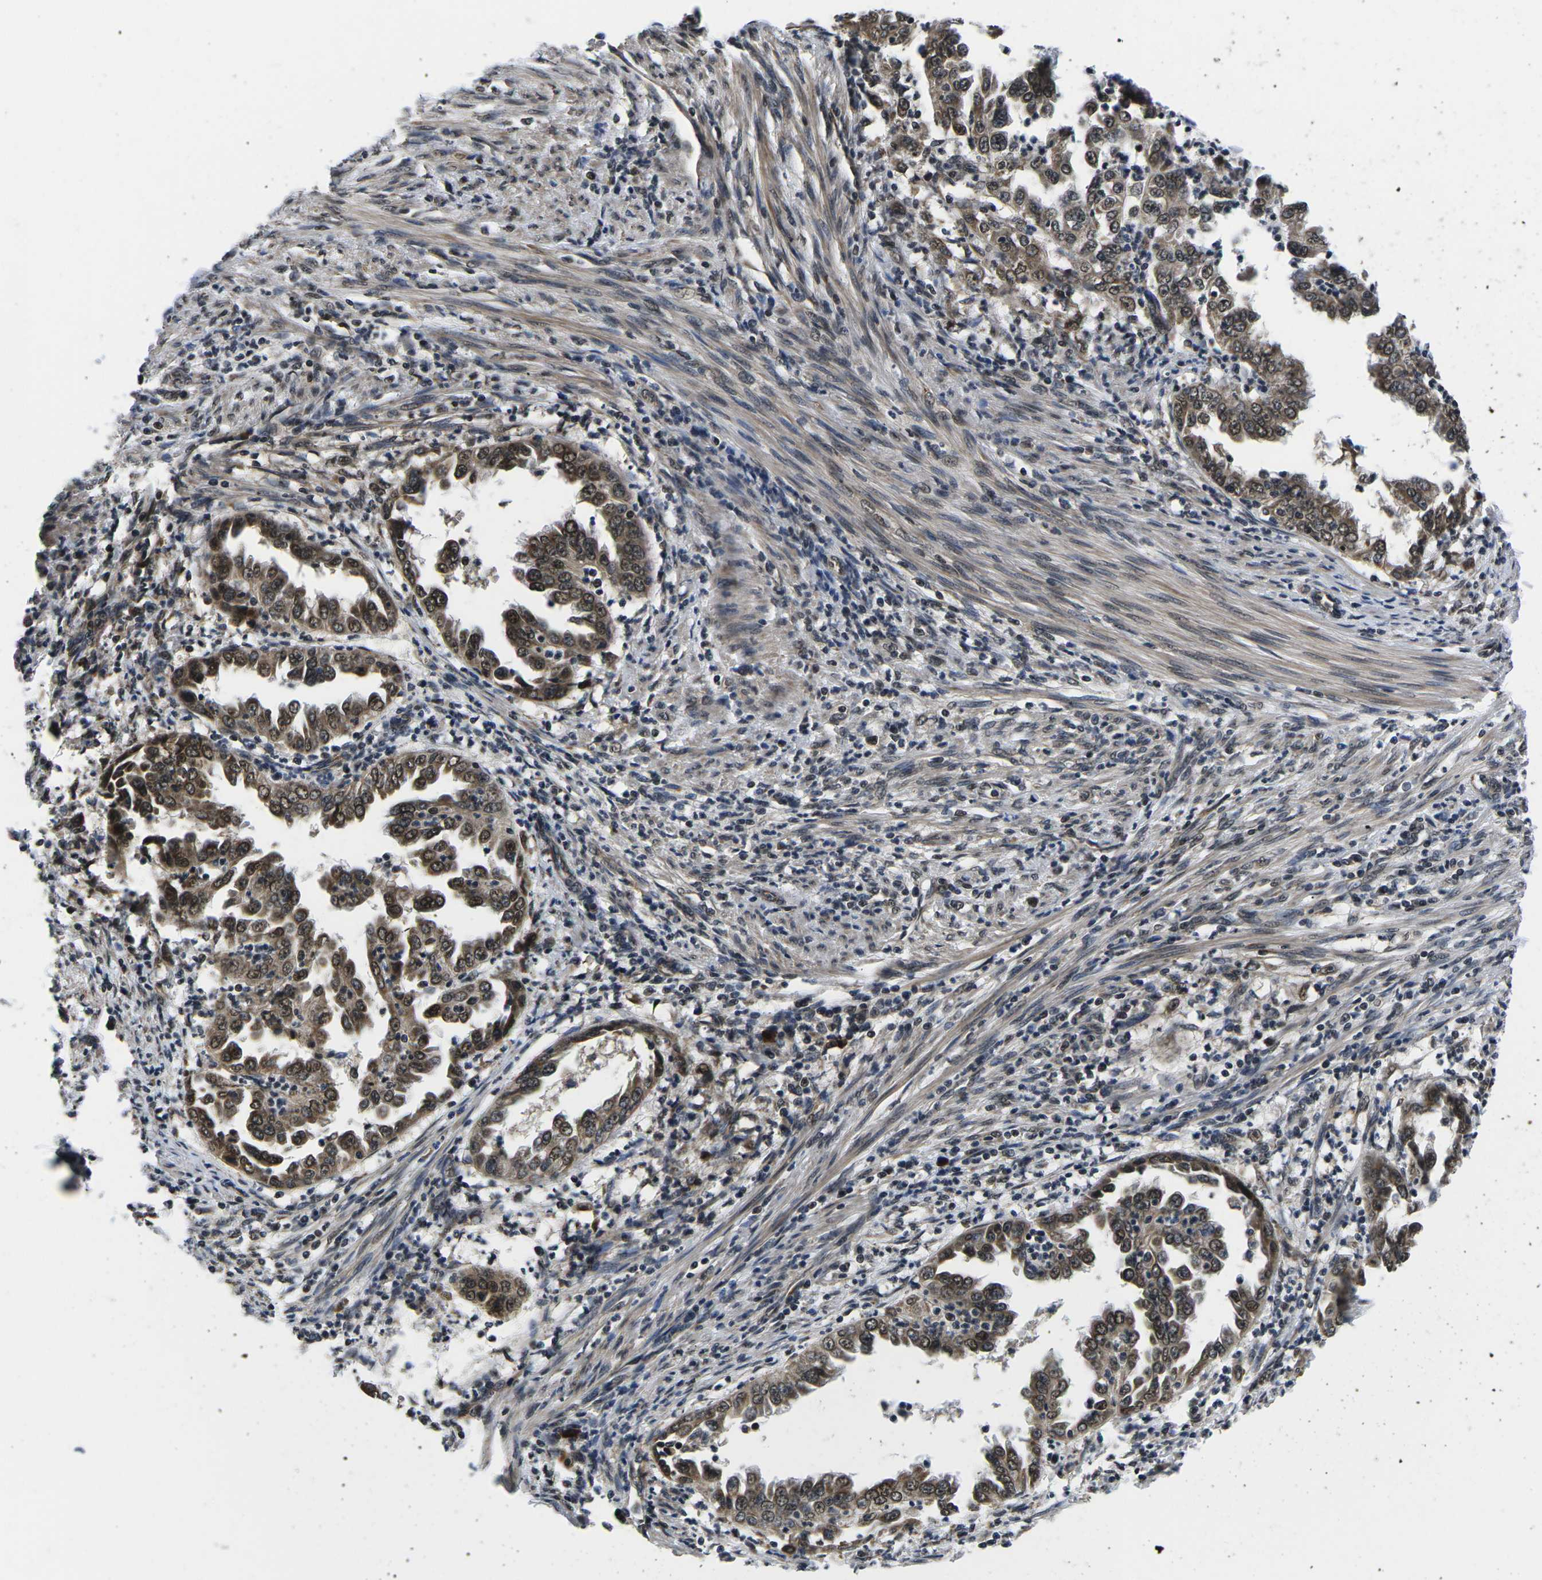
{"staining": {"intensity": "moderate", "quantity": ">75%", "location": "cytoplasmic/membranous,nuclear"}, "tissue": "endometrial cancer", "cell_type": "Tumor cells", "image_type": "cancer", "snomed": [{"axis": "morphology", "description": "Adenocarcinoma, NOS"}, {"axis": "topography", "description": "Endometrium"}], "caption": "Approximately >75% of tumor cells in endometrial adenocarcinoma show moderate cytoplasmic/membranous and nuclear protein expression as visualized by brown immunohistochemical staining.", "gene": "CCNE1", "patient": {"sex": "female", "age": 85}}